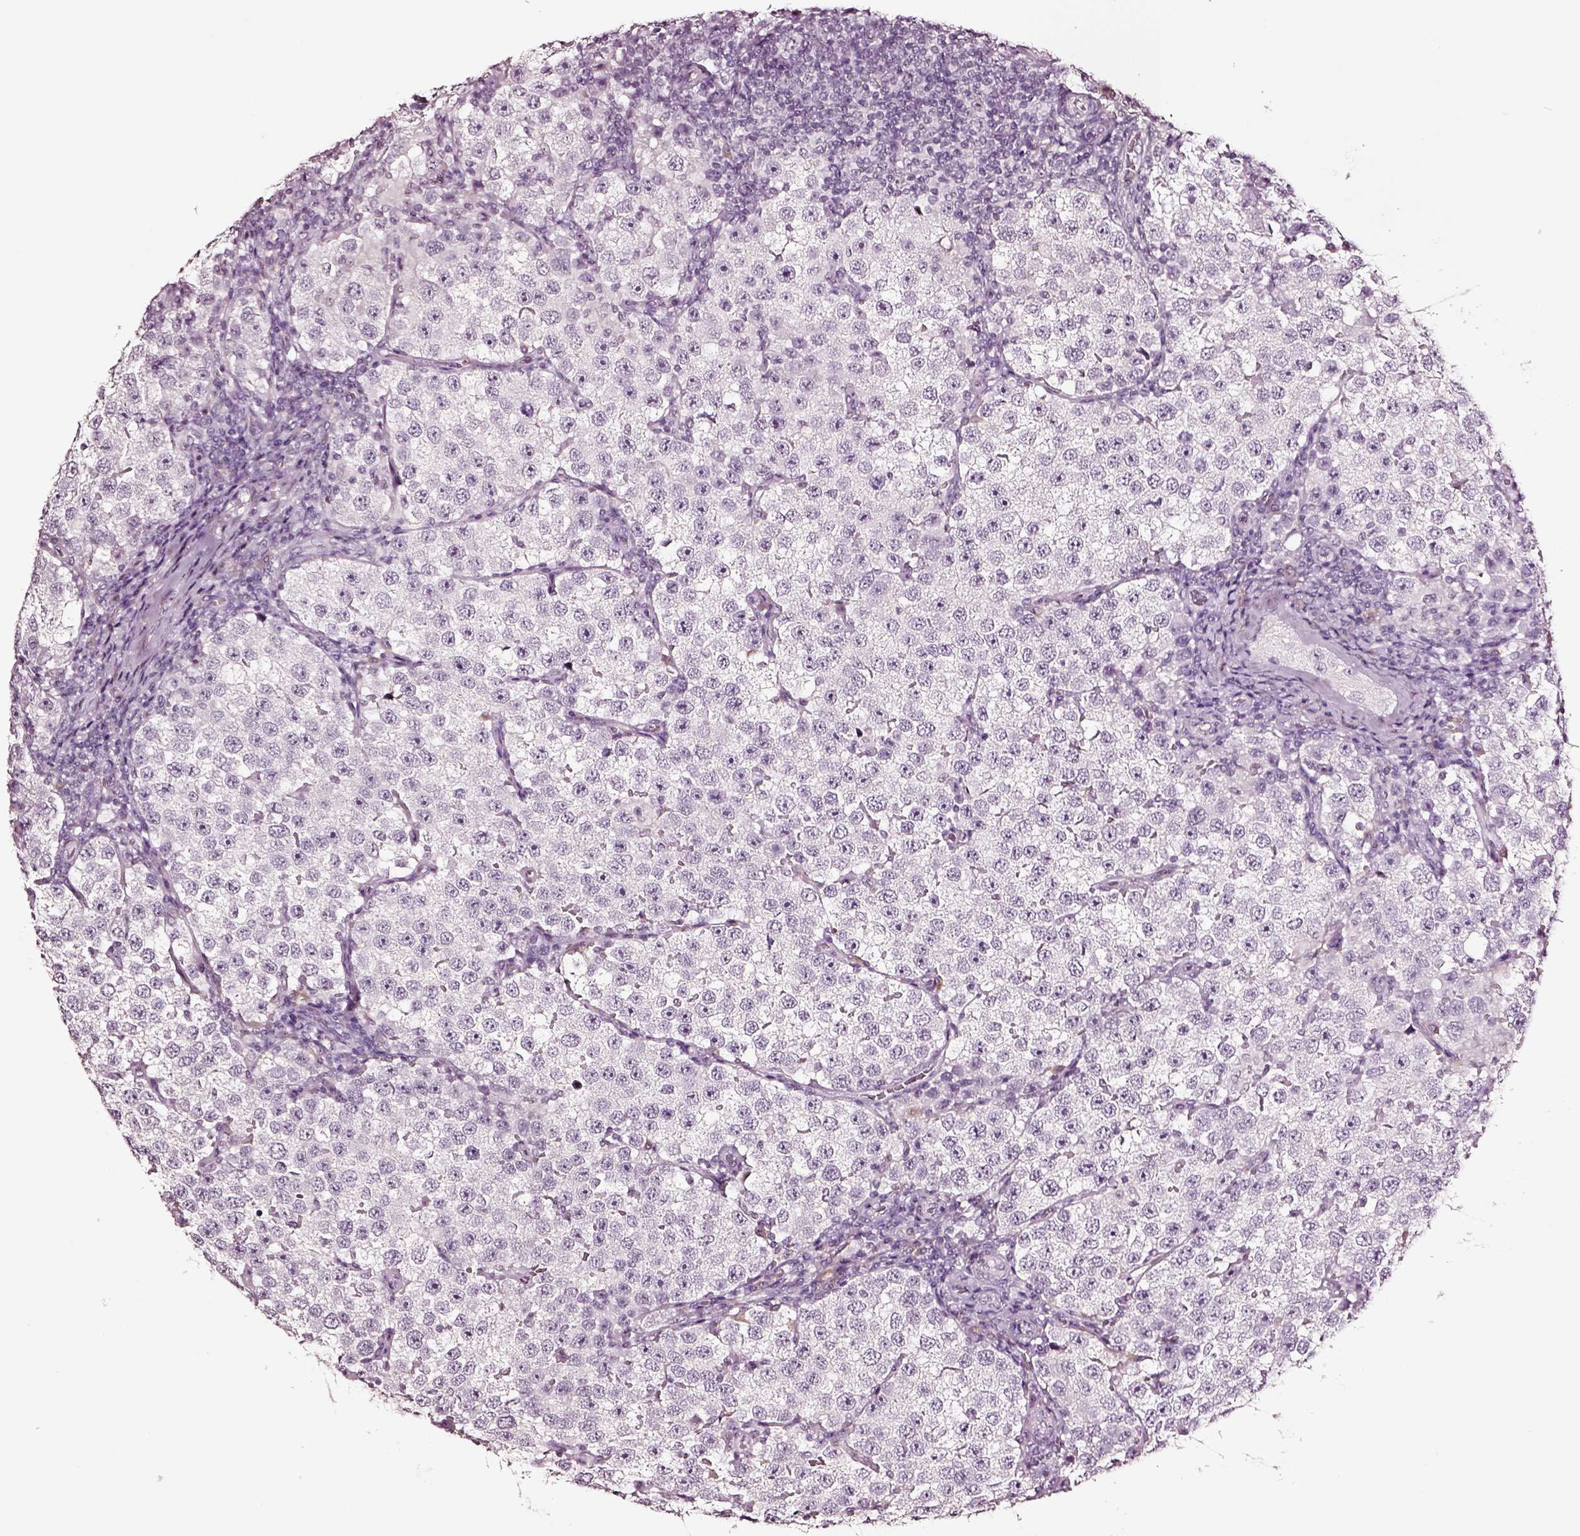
{"staining": {"intensity": "negative", "quantity": "none", "location": "none"}, "tissue": "testis cancer", "cell_type": "Tumor cells", "image_type": "cancer", "snomed": [{"axis": "morphology", "description": "Seminoma, NOS"}, {"axis": "topography", "description": "Testis"}], "caption": "DAB (3,3'-diaminobenzidine) immunohistochemical staining of human testis cancer reveals no significant staining in tumor cells.", "gene": "SMIM17", "patient": {"sex": "male", "age": 37}}